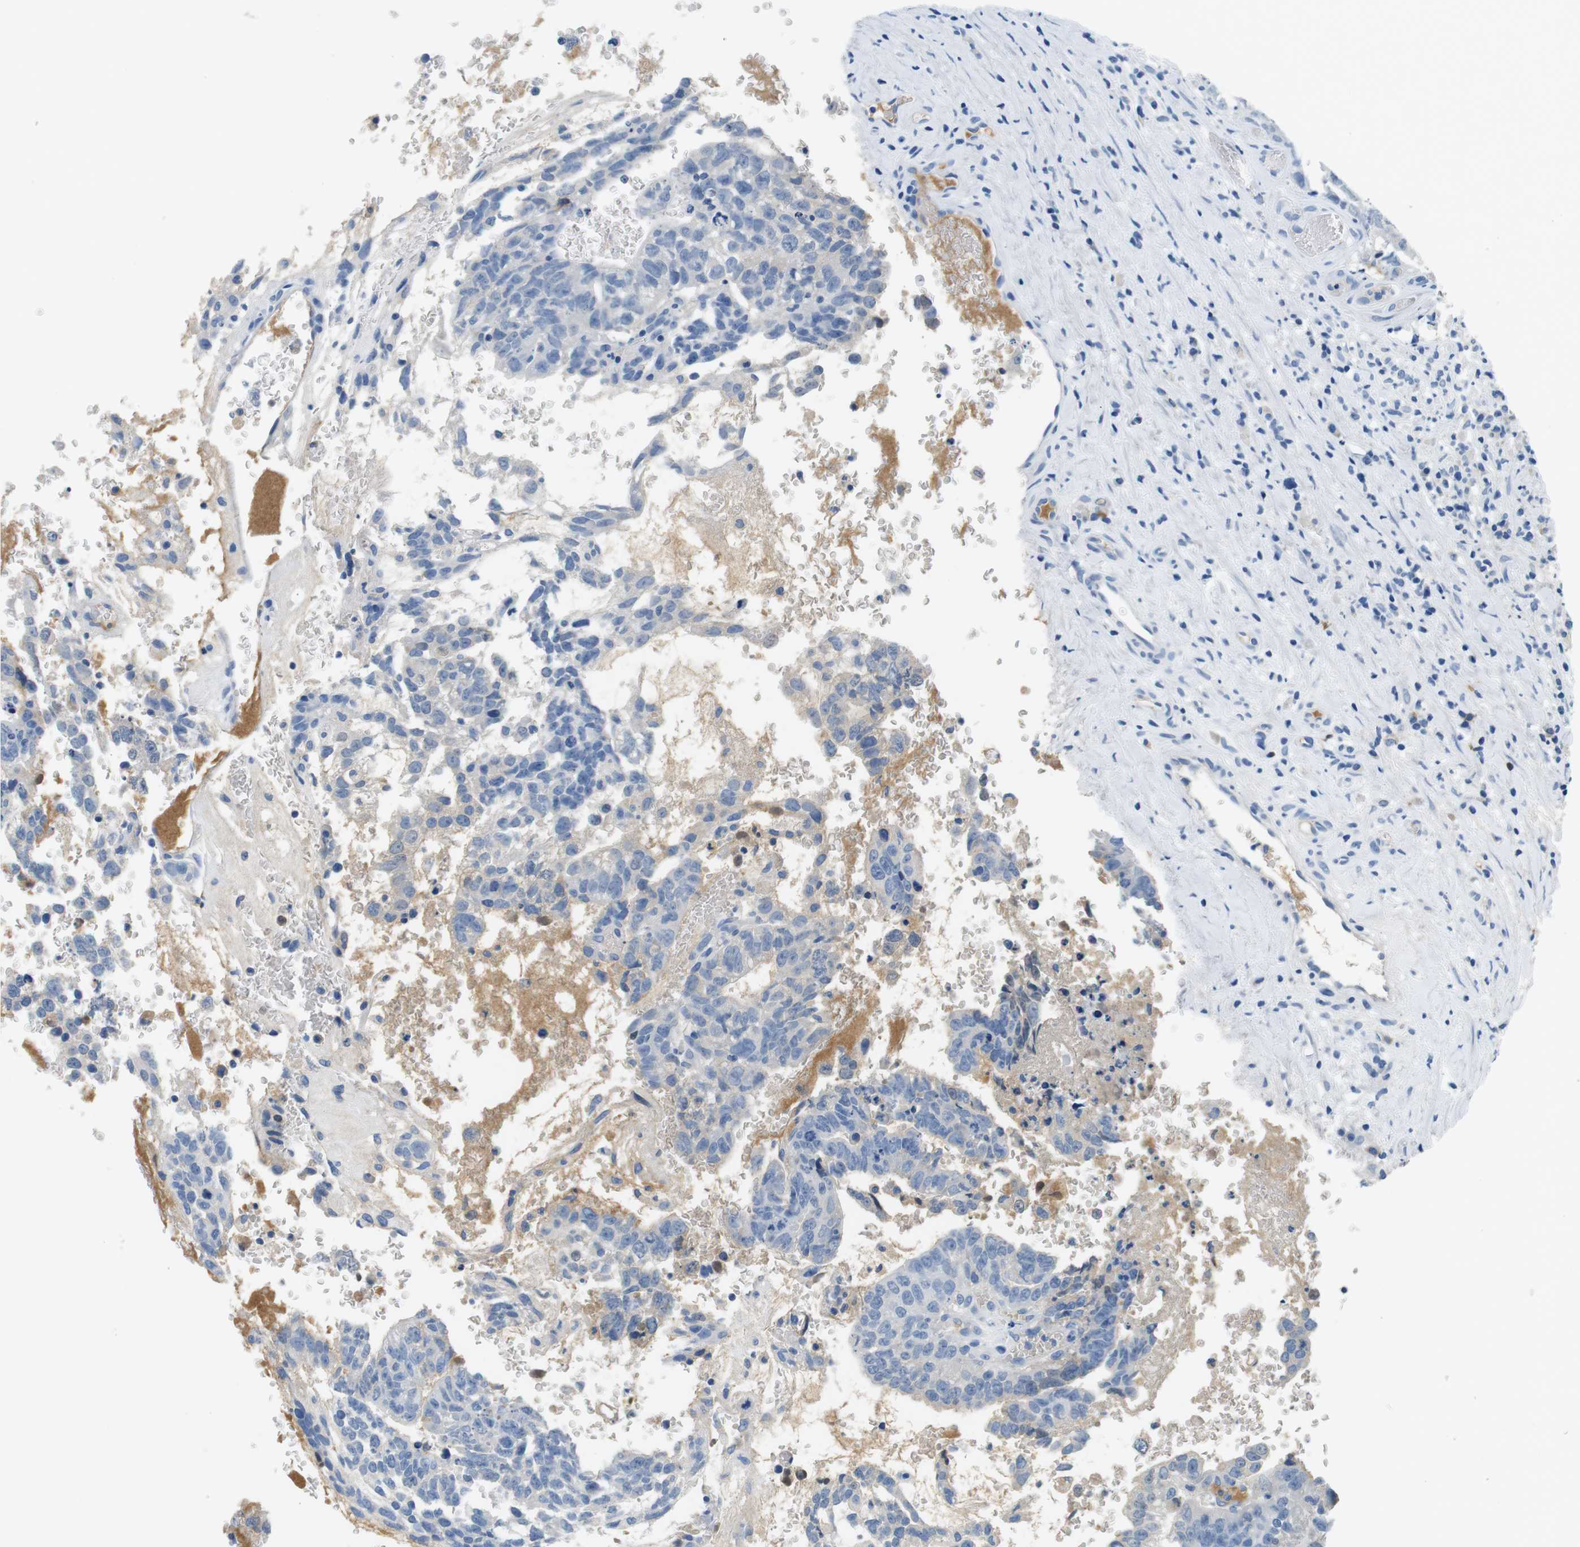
{"staining": {"intensity": "negative", "quantity": "none", "location": "none"}, "tissue": "testis cancer", "cell_type": "Tumor cells", "image_type": "cancer", "snomed": [{"axis": "morphology", "description": "Seminoma, NOS"}, {"axis": "morphology", "description": "Carcinoma, Embryonal, NOS"}, {"axis": "topography", "description": "Testis"}], "caption": "Tumor cells are negative for protein expression in human testis embryonal carcinoma. (DAB IHC with hematoxylin counter stain).", "gene": "IGHD", "patient": {"sex": "male", "age": 52}}